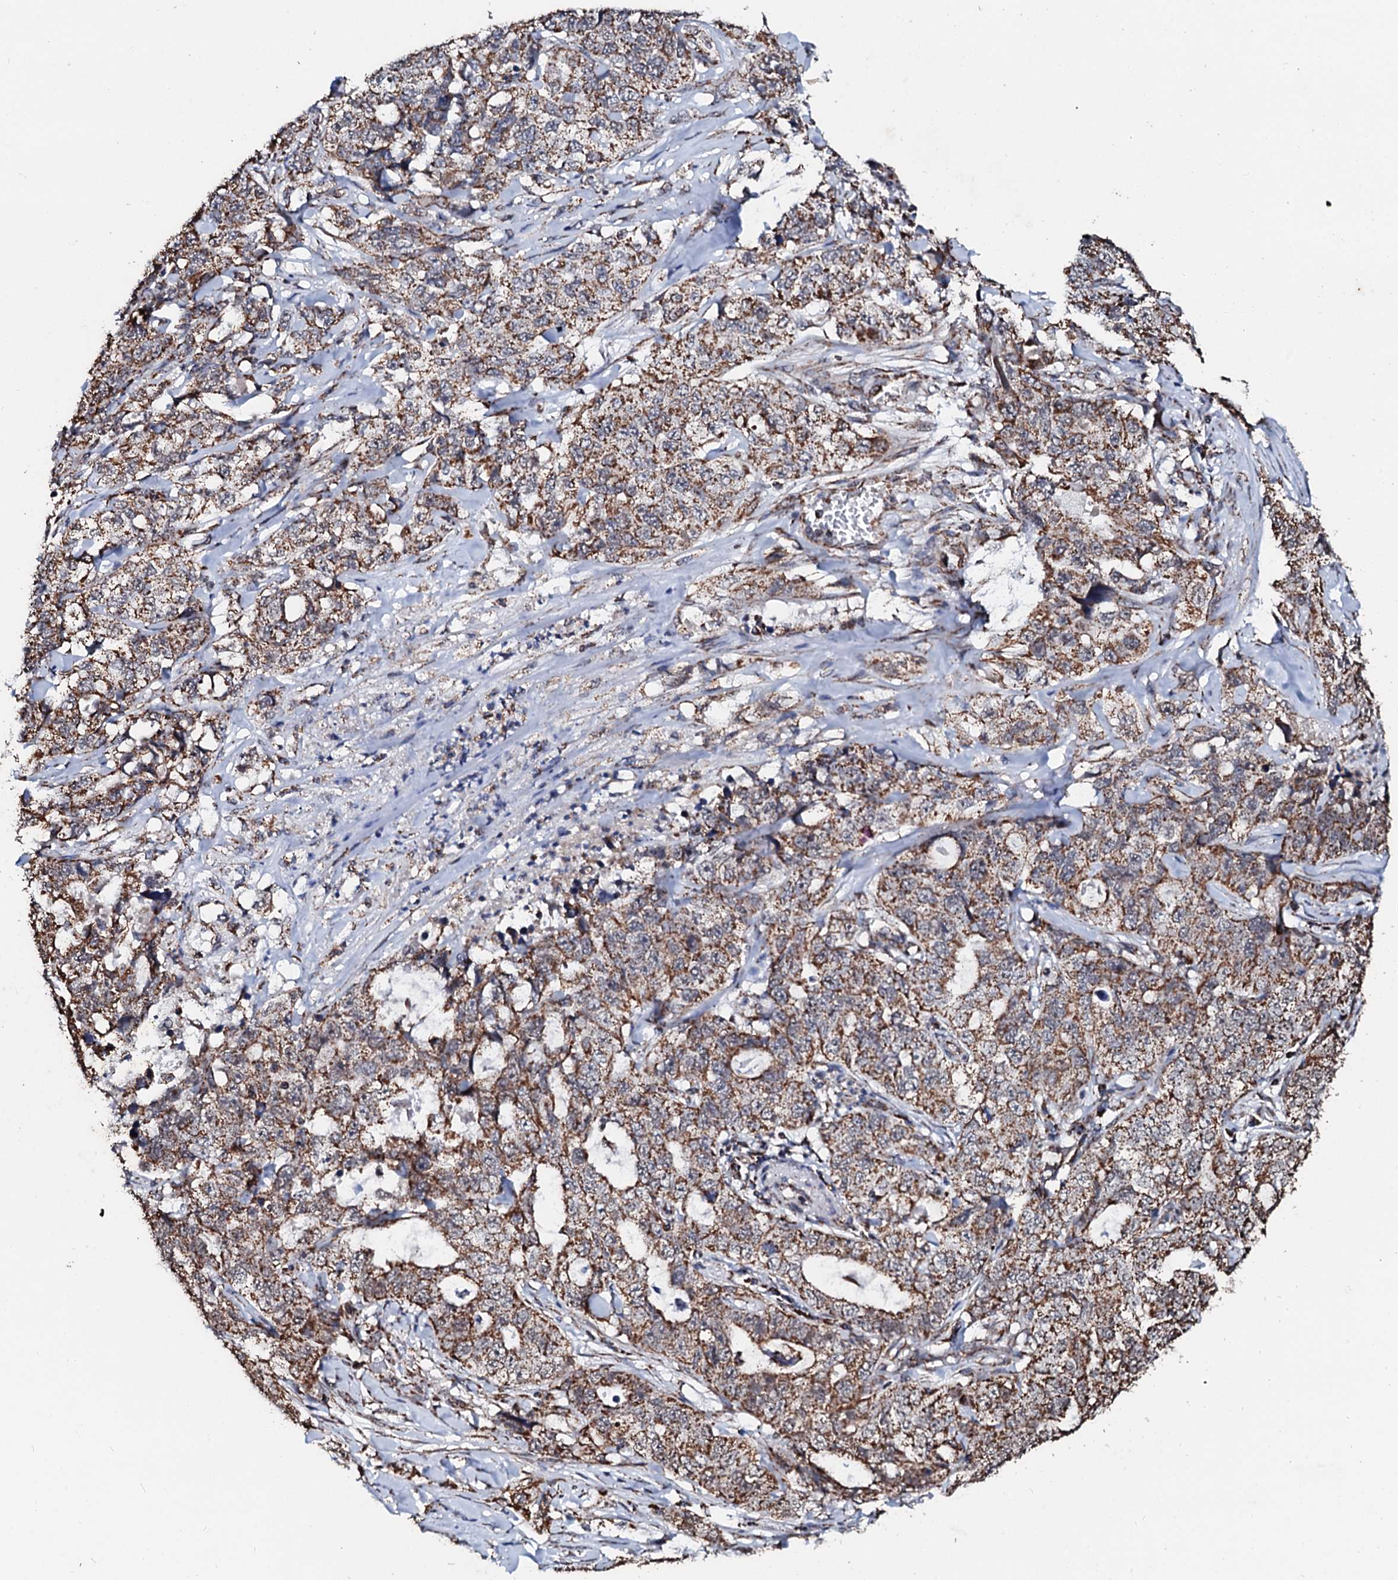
{"staining": {"intensity": "moderate", "quantity": ">75%", "location": "cytoplasmic/membranous"}, "tissue": "lung cancer", "cell_type": "Tumor cells", "image_type": "cancer", "snomed": [{"axis": "morphology", "description": "Adenocarcinoma, NOS"}, {"axis": "topography", "description": "Lung"}], "caption": "Protein expression analysis of lung cancer (adenocarcinoma) demonstrates moderate cytoplasmic/membranous staining in approximately >75% of tumor cells.", "gene": "SECISBP2L", "patient": {"sex": "female", "age": 51}}